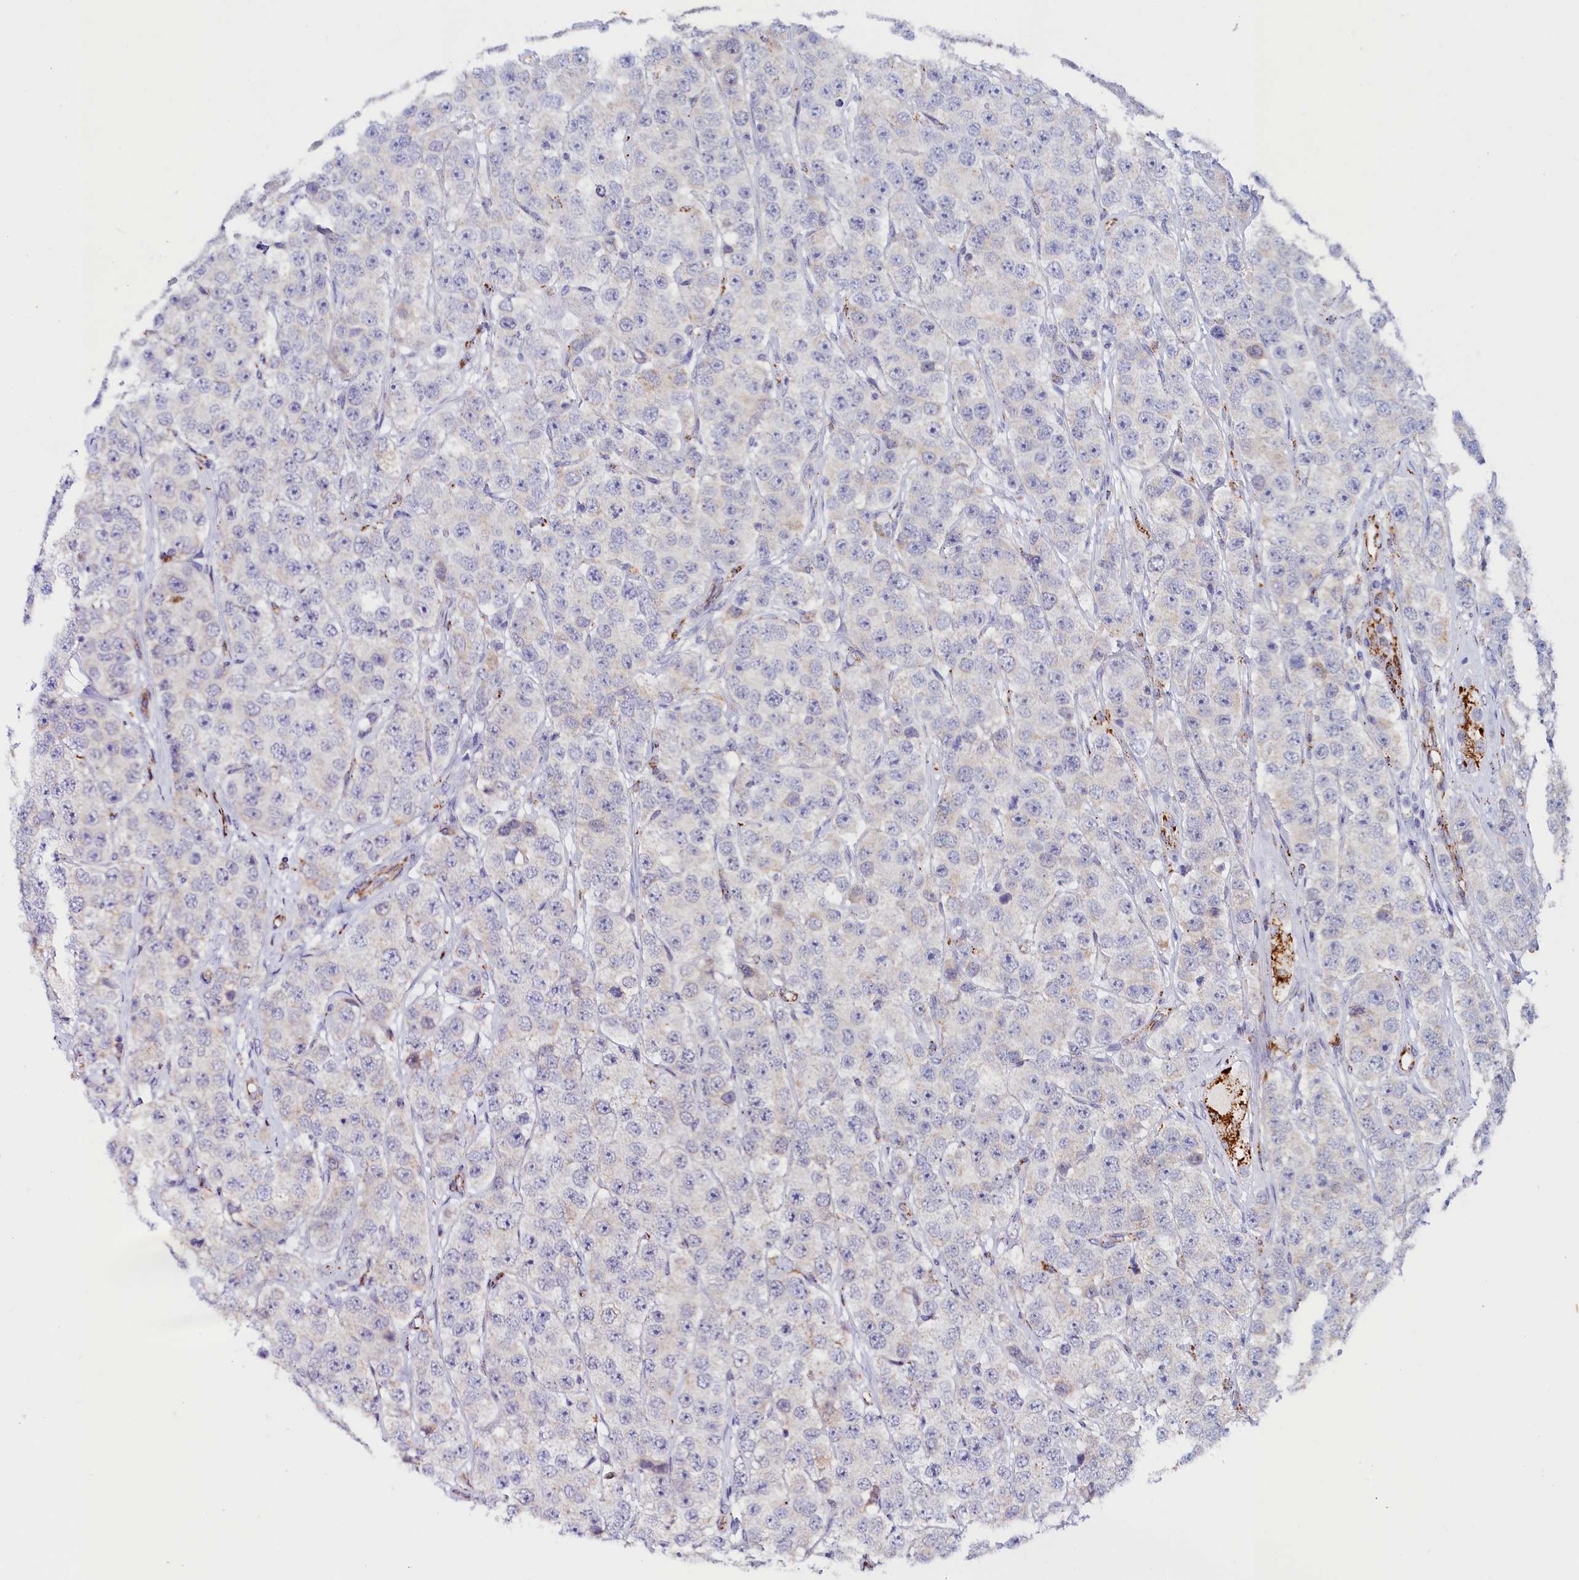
{"staining": {"intensity": "negative", "quantity": "none", "location": "none"}, "tissue": "testis cancer", "cell_type": "Tumor cells", "image_type": "cancer", "snomed": [{"axis": "morphology", "description": "Seminoma, NOS"}, {"axis": "topography", "description": "Testis"}], "caption": "High magnification brightfield microscopy of seminoma (testis) stained with DAB (brown) and counterstained with hematoxylin (blue): tumor cells show no significant expression.", "gene": "AKTIP", "patient": {"sex": "male", "age": 28}}